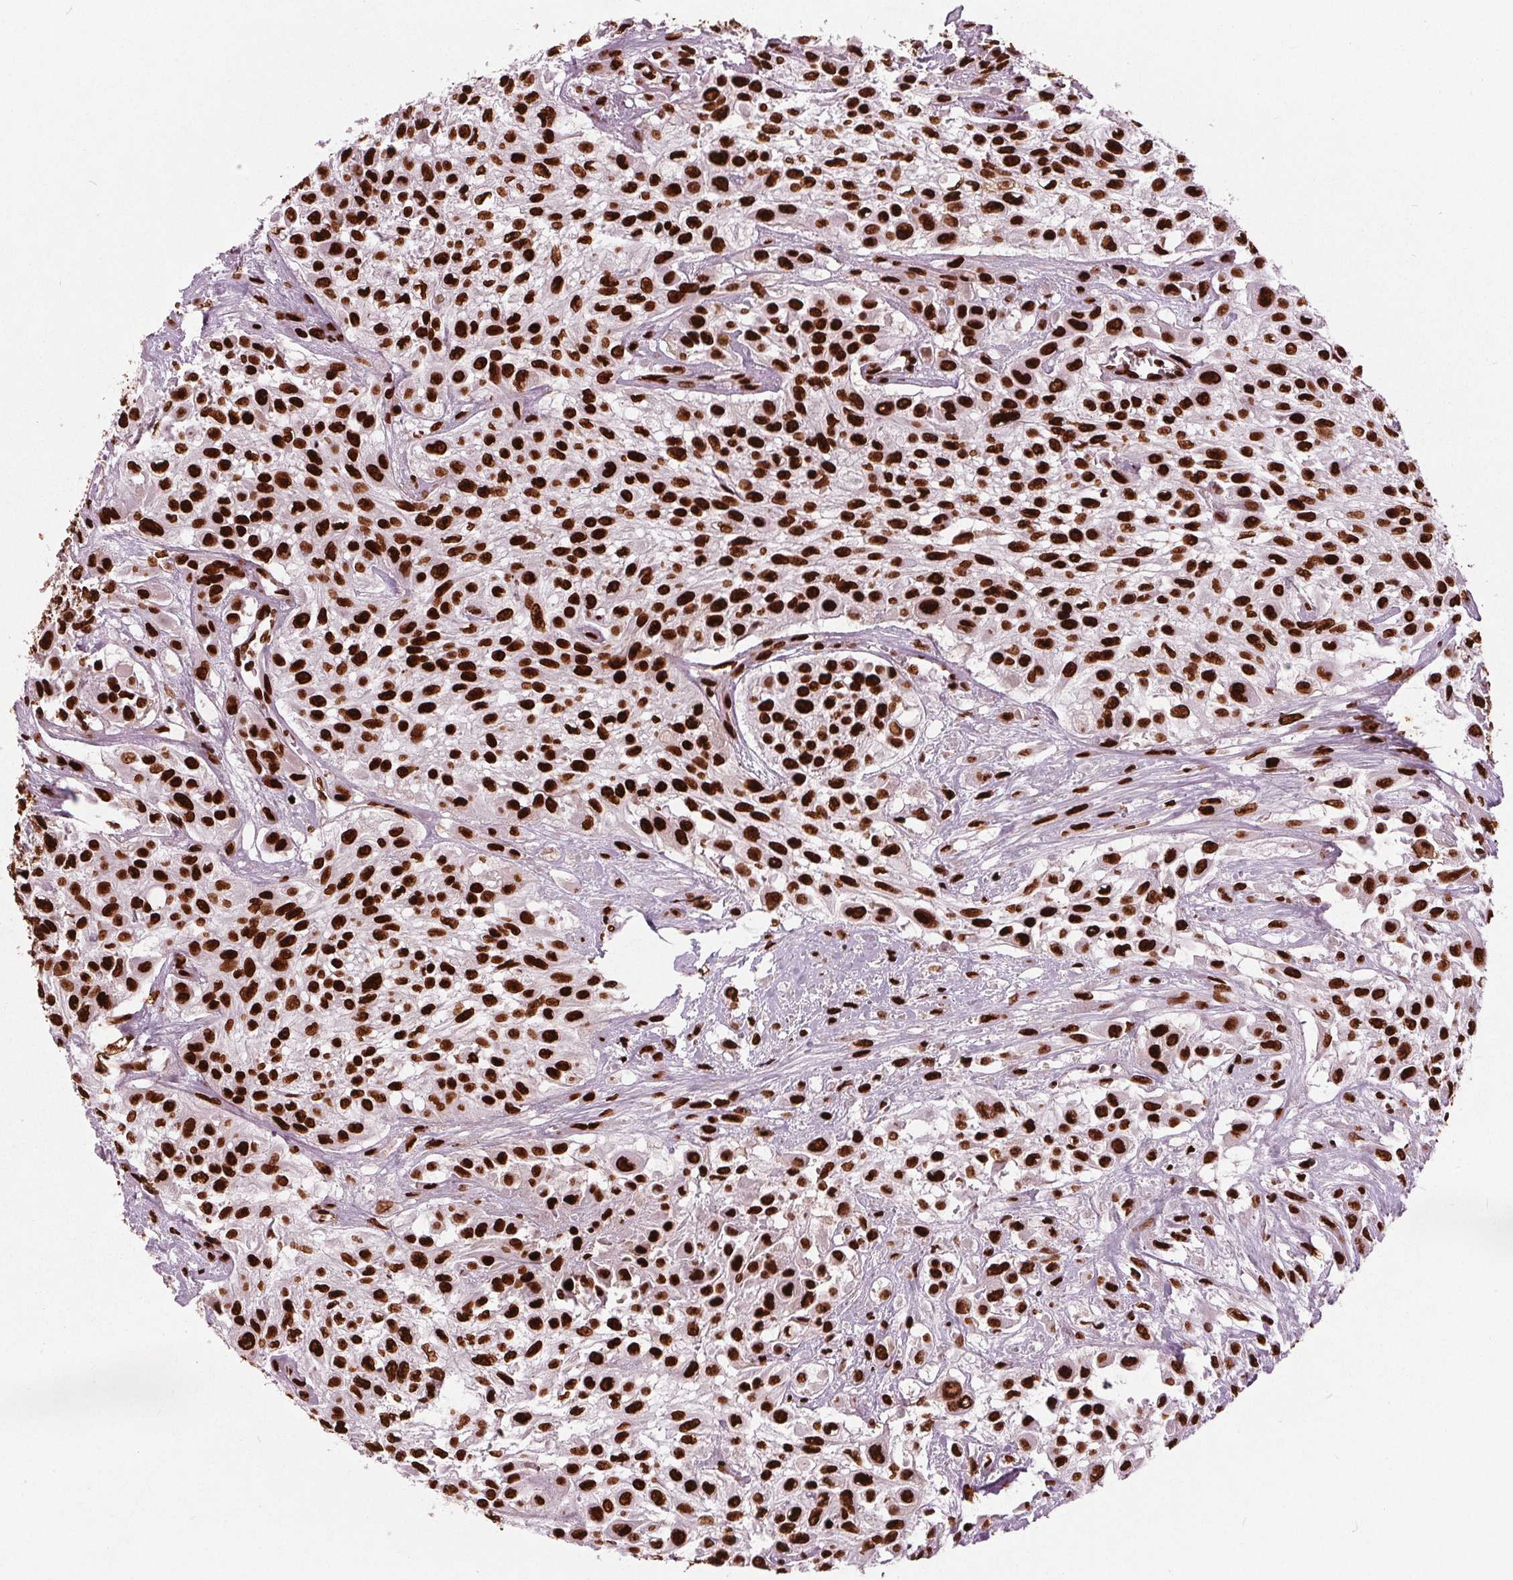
{"staining": {"intensity": "strong", "quantity": ">75%", "location": "nuclear"}, "tissue": "urothelial cancer", "cell_type": "Tumor cells", "image_type": "cancer", "snomed": [{"axis": "morphology", "description": "Urothelial carcinoma, High grade"}, {"axis": "topography", "description": "Urinary bladder"}], "caption": "Strong nuclear protein positivity is present in approximately >75% of tumor cells in urothelial carcinoma (high-grade). The staining is performed using DAB brown chromogen to label protein expression. The nuclei are counter-stained blue using hematoxylin.", "gene": "BRD4", "patient": {"sex": "male", "age": 57}}